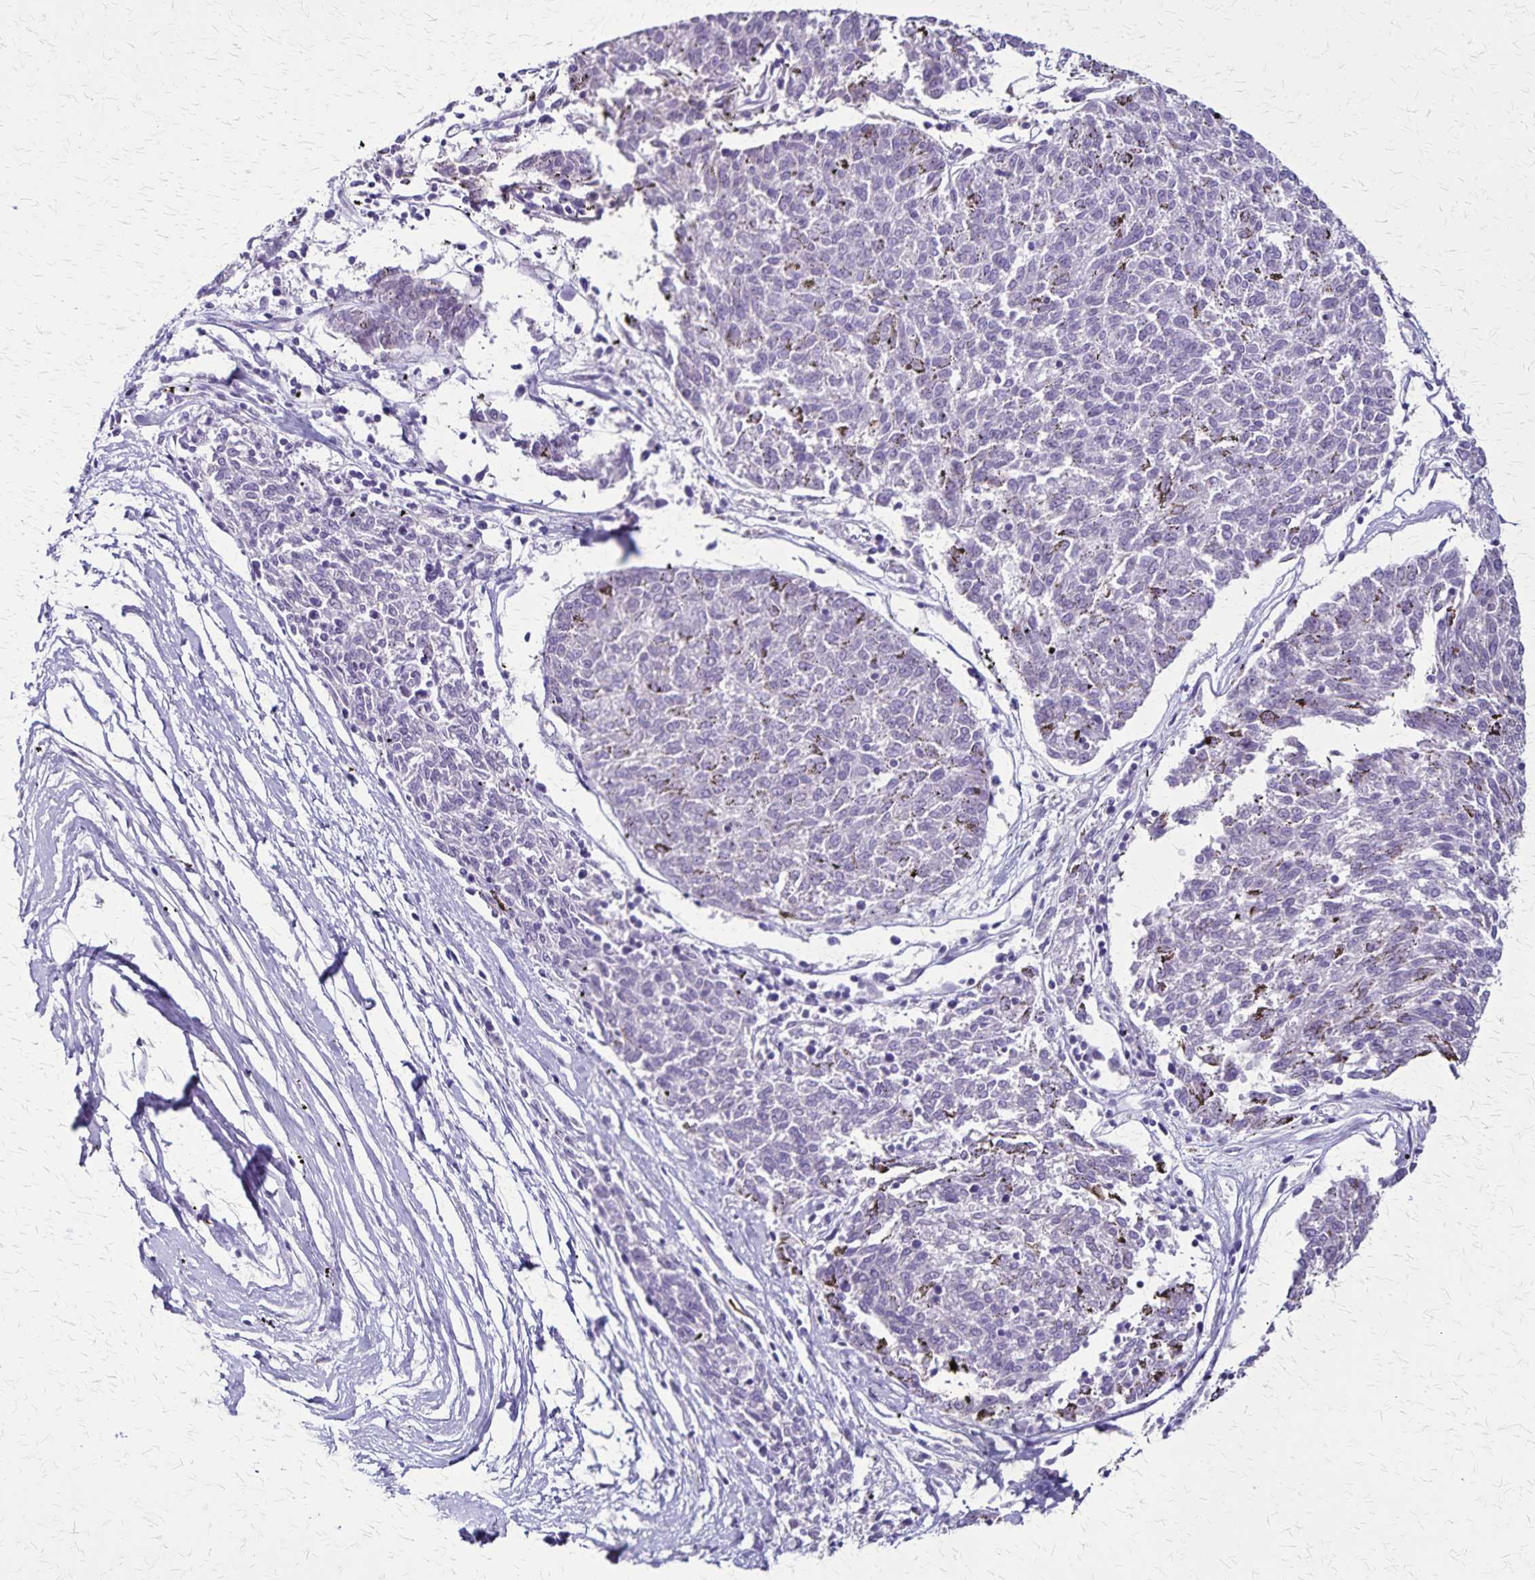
{"staining": {"intensity": "negative", "quantity": "none", "location": "none"}, "tissue": "melanoma", "cell_type": "Tumor cells", "image_type": "cancer", "snomed": [{"axis": "morphology", "description": "Malignant melanoma, NOS"}, {"axis": "topography", "description": "Skin"}], "caption": "The immunohistochemistry (IHC) image has no significant staining in tumor cells of melanoma tissue. The staining is performed using DAB (3,3'-diaminobenzidine) brown chromogen with nuclei counter-stained in using hematoxylin.", "gene": "OR51B5", "patient": {"sex": "female", "age": 72}}